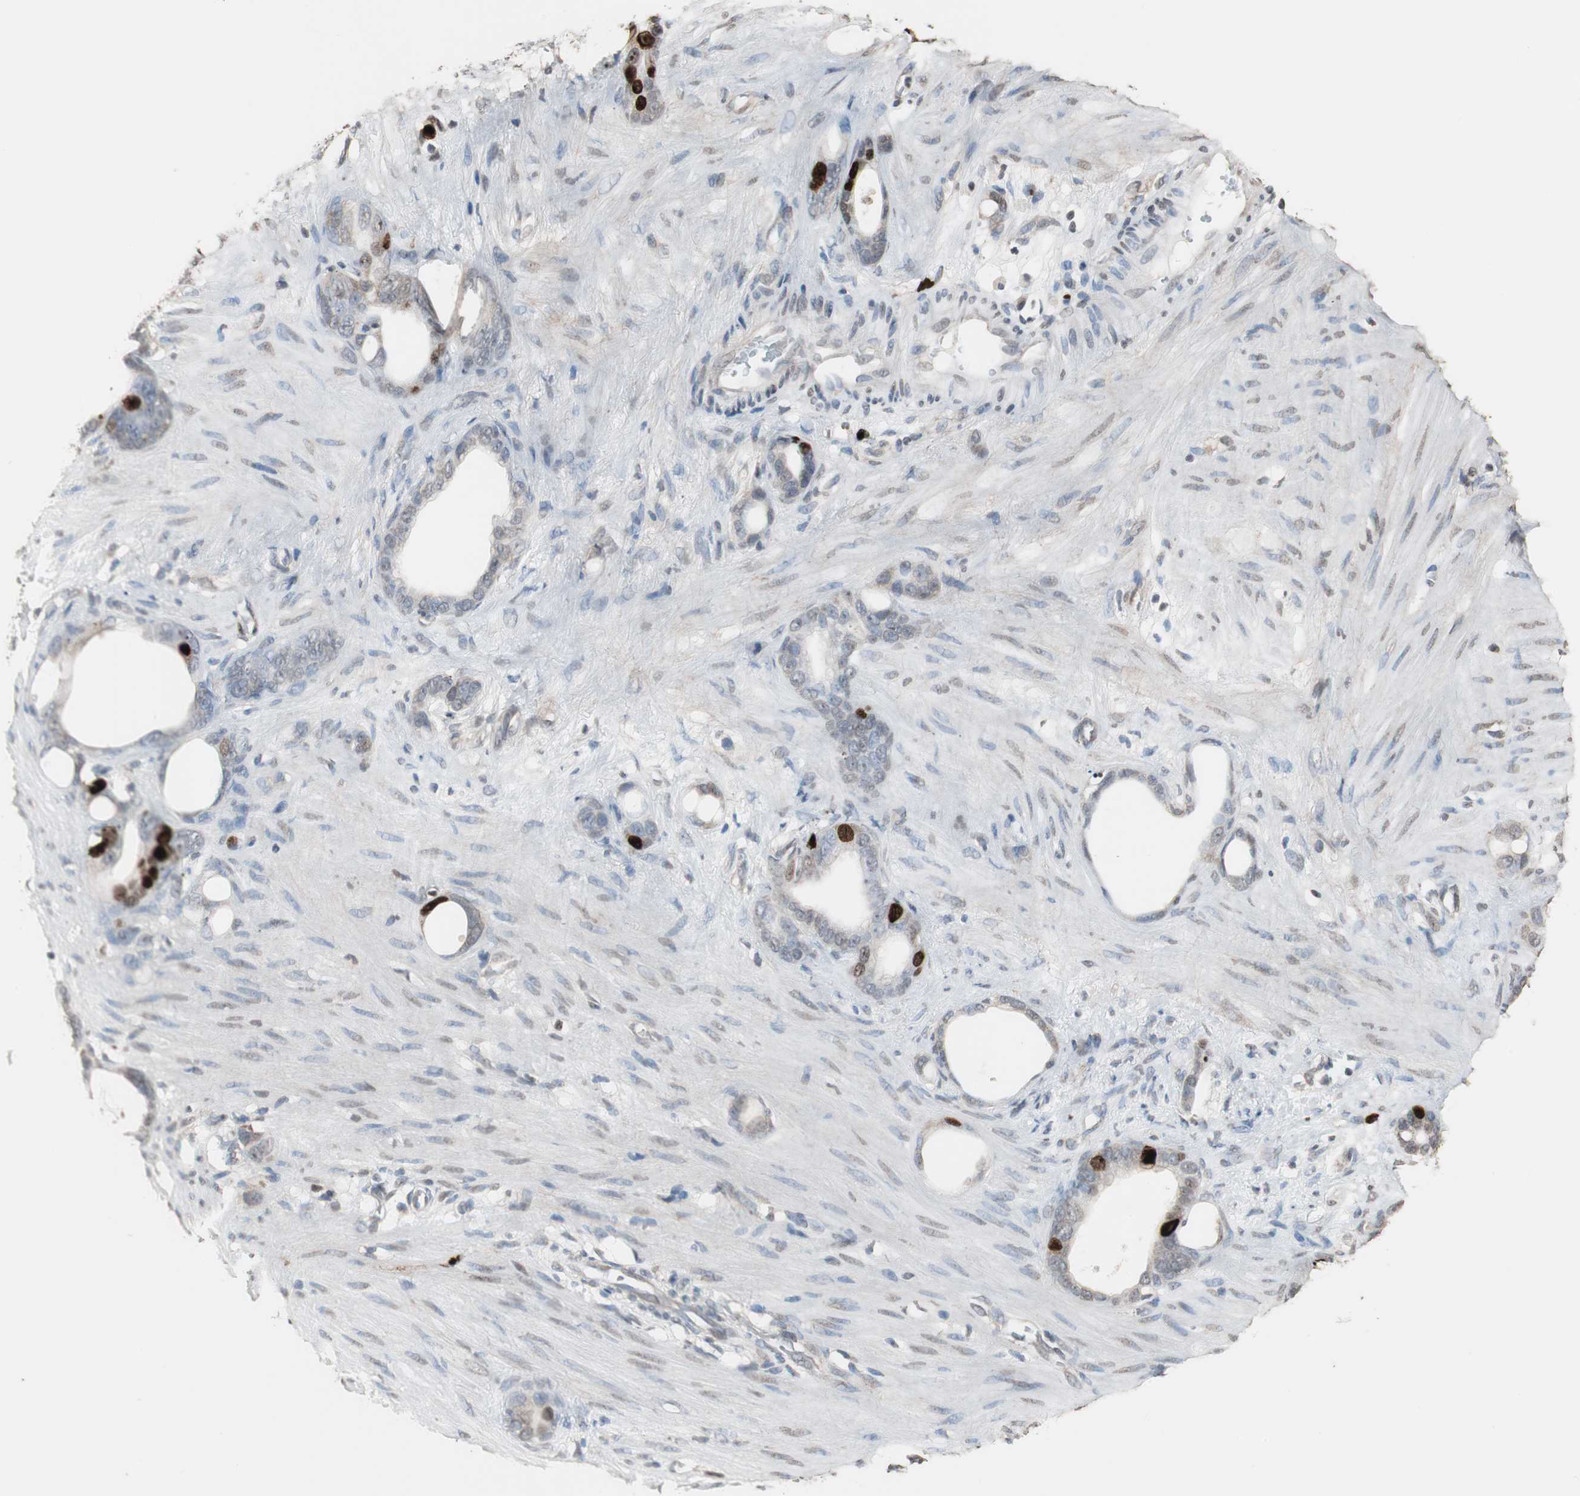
{"staining": {"intensity": "strong", "quantity": "<25%", "location": "nuclear"}, "tissue": "stomach cancer", "cell_type": "Tumor cells", "image_type": "cancer", "snomed": [{"axis": "morphology", "description": "Adenocarcinoma, NOS"}, {"axis": "topography", "description": "Stomach"}], "caption": "The photomicrograph displays staining of stomach cancer, revealing strong nuclear protein expression (brown color) within tumor cells.", "gene": "TOP2A", "patient": {"sex": "female", "age": 75}}